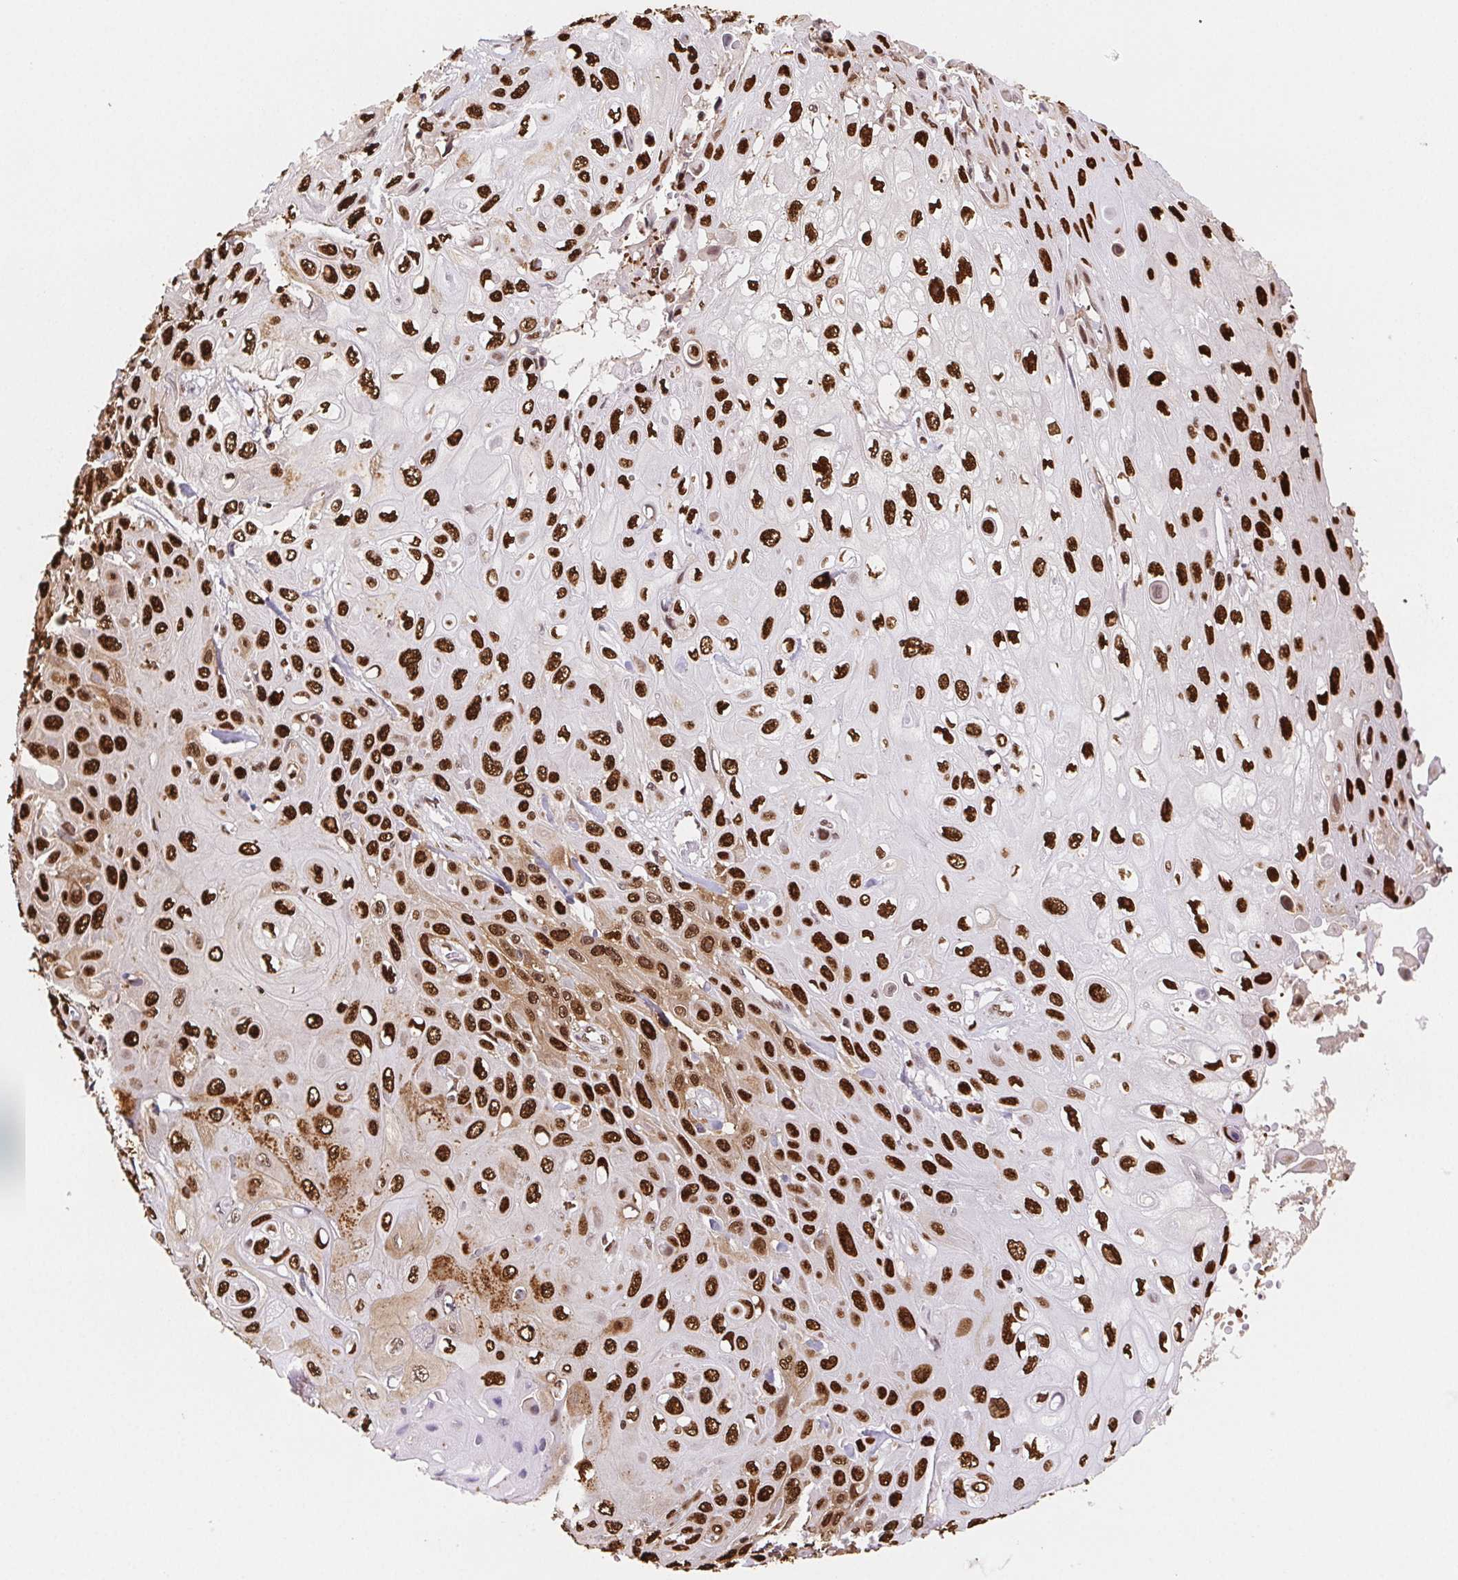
{"staining": {"intensity": "strong", "quantity": ">75%", "location": "nuclear"}, "tissue": "skin cancer", "cell_type": "Tumor cells", "image_type": "cancer", "snomed": [{"axis": "morphology", "description": "Squamous cell carcinoma, NOS"}, {"axis": "topography", "description": "Skin"}], "caption": "Strong nuclear protein expression is seen in about >75% of tumor cells in squamous cell carcinoma (skin).", "gene": "SET", "patient": {"sex": "male", "age": 82}}